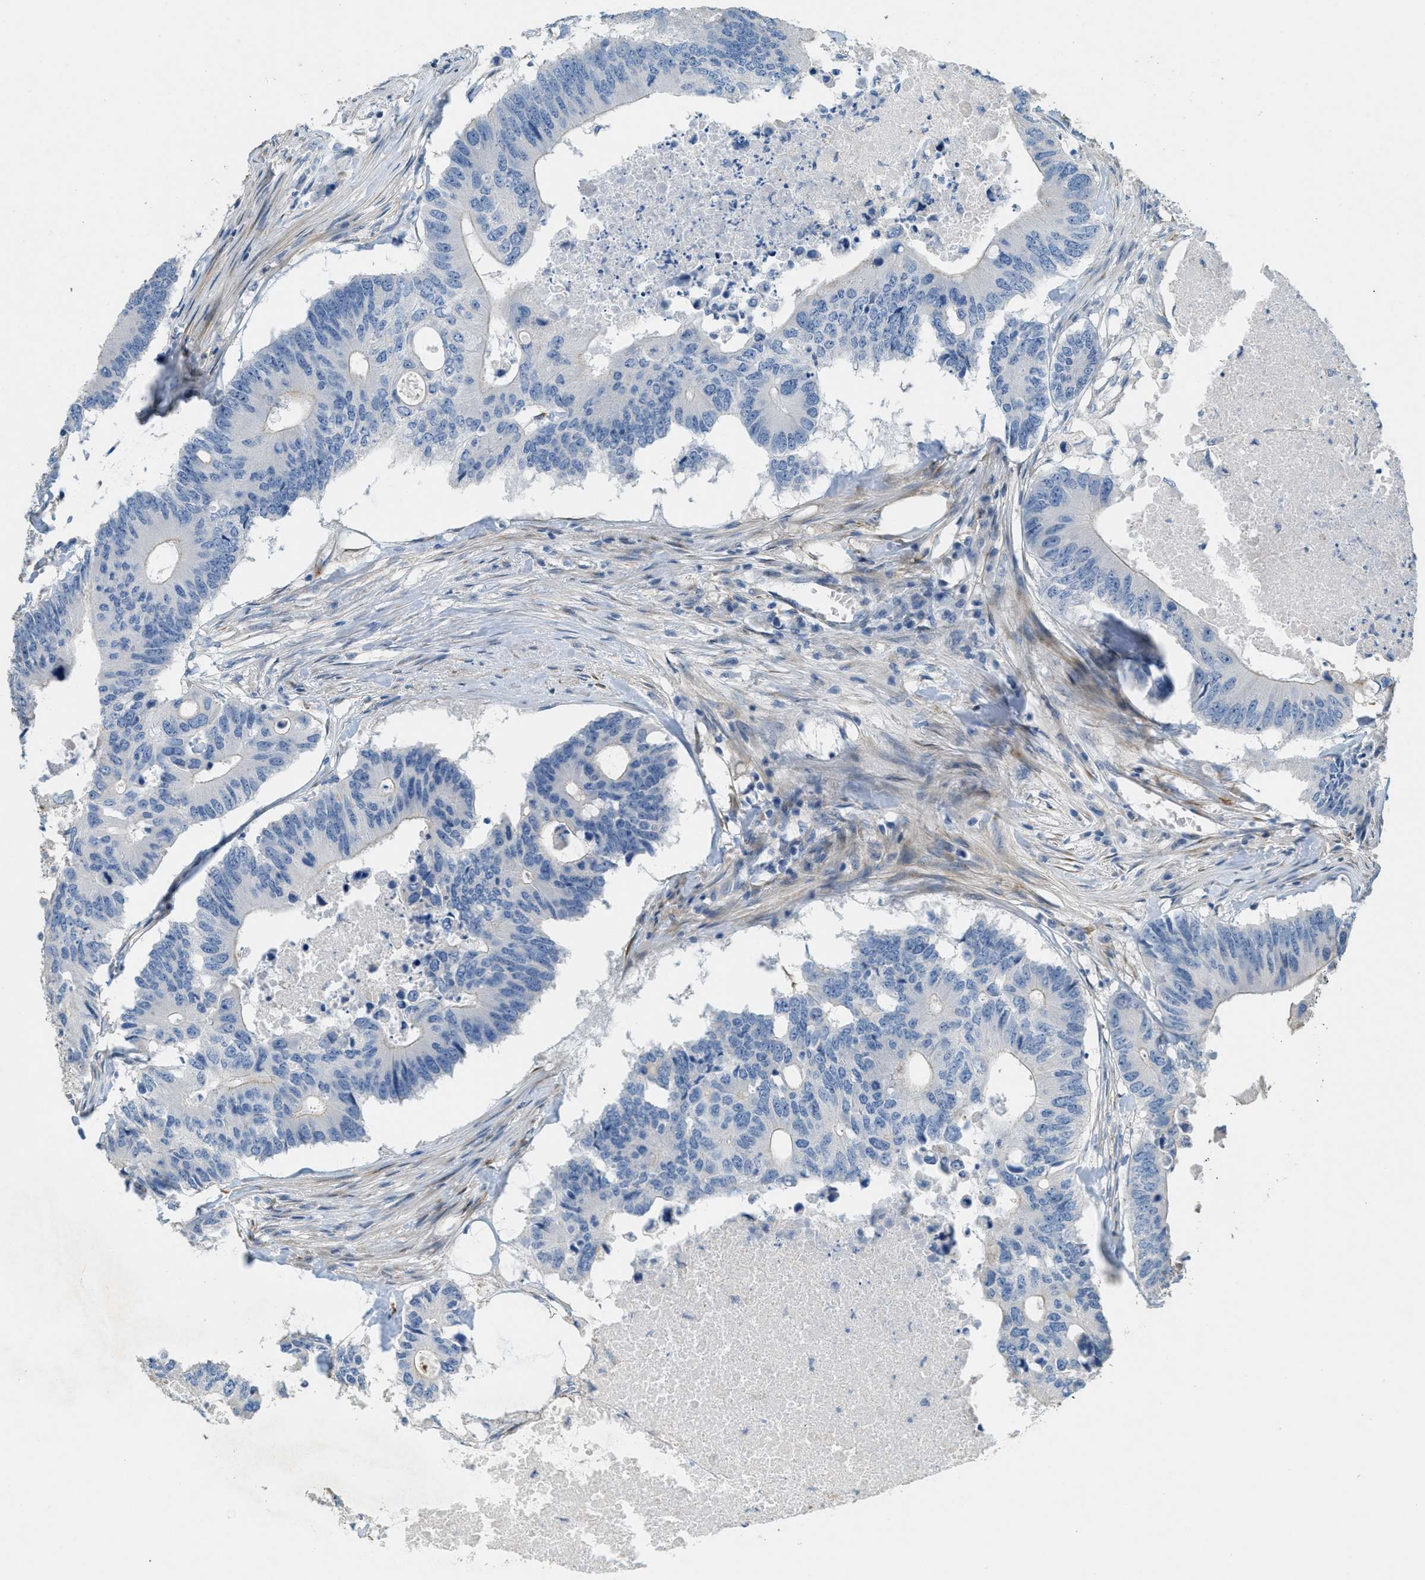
{"staining": {"intensity": "negative", "quantity": "none", "location": "none"}, "tissue": "colorectal cancer", "cell_type": "Tumor cells", "image_type": "cancer", "snomed": [{"axis": "morphology", "description": "Adenocarcinoma, NOS"}, {"axis": "topography", "description": "Colon"}], "caption": "Adenocarcinoma (colorectal) was stained to show a protein in brown. There is no significant positivity in tumor cells.", "gene": "ADCY5", "patient": {"sex": "male", "age": 71}}